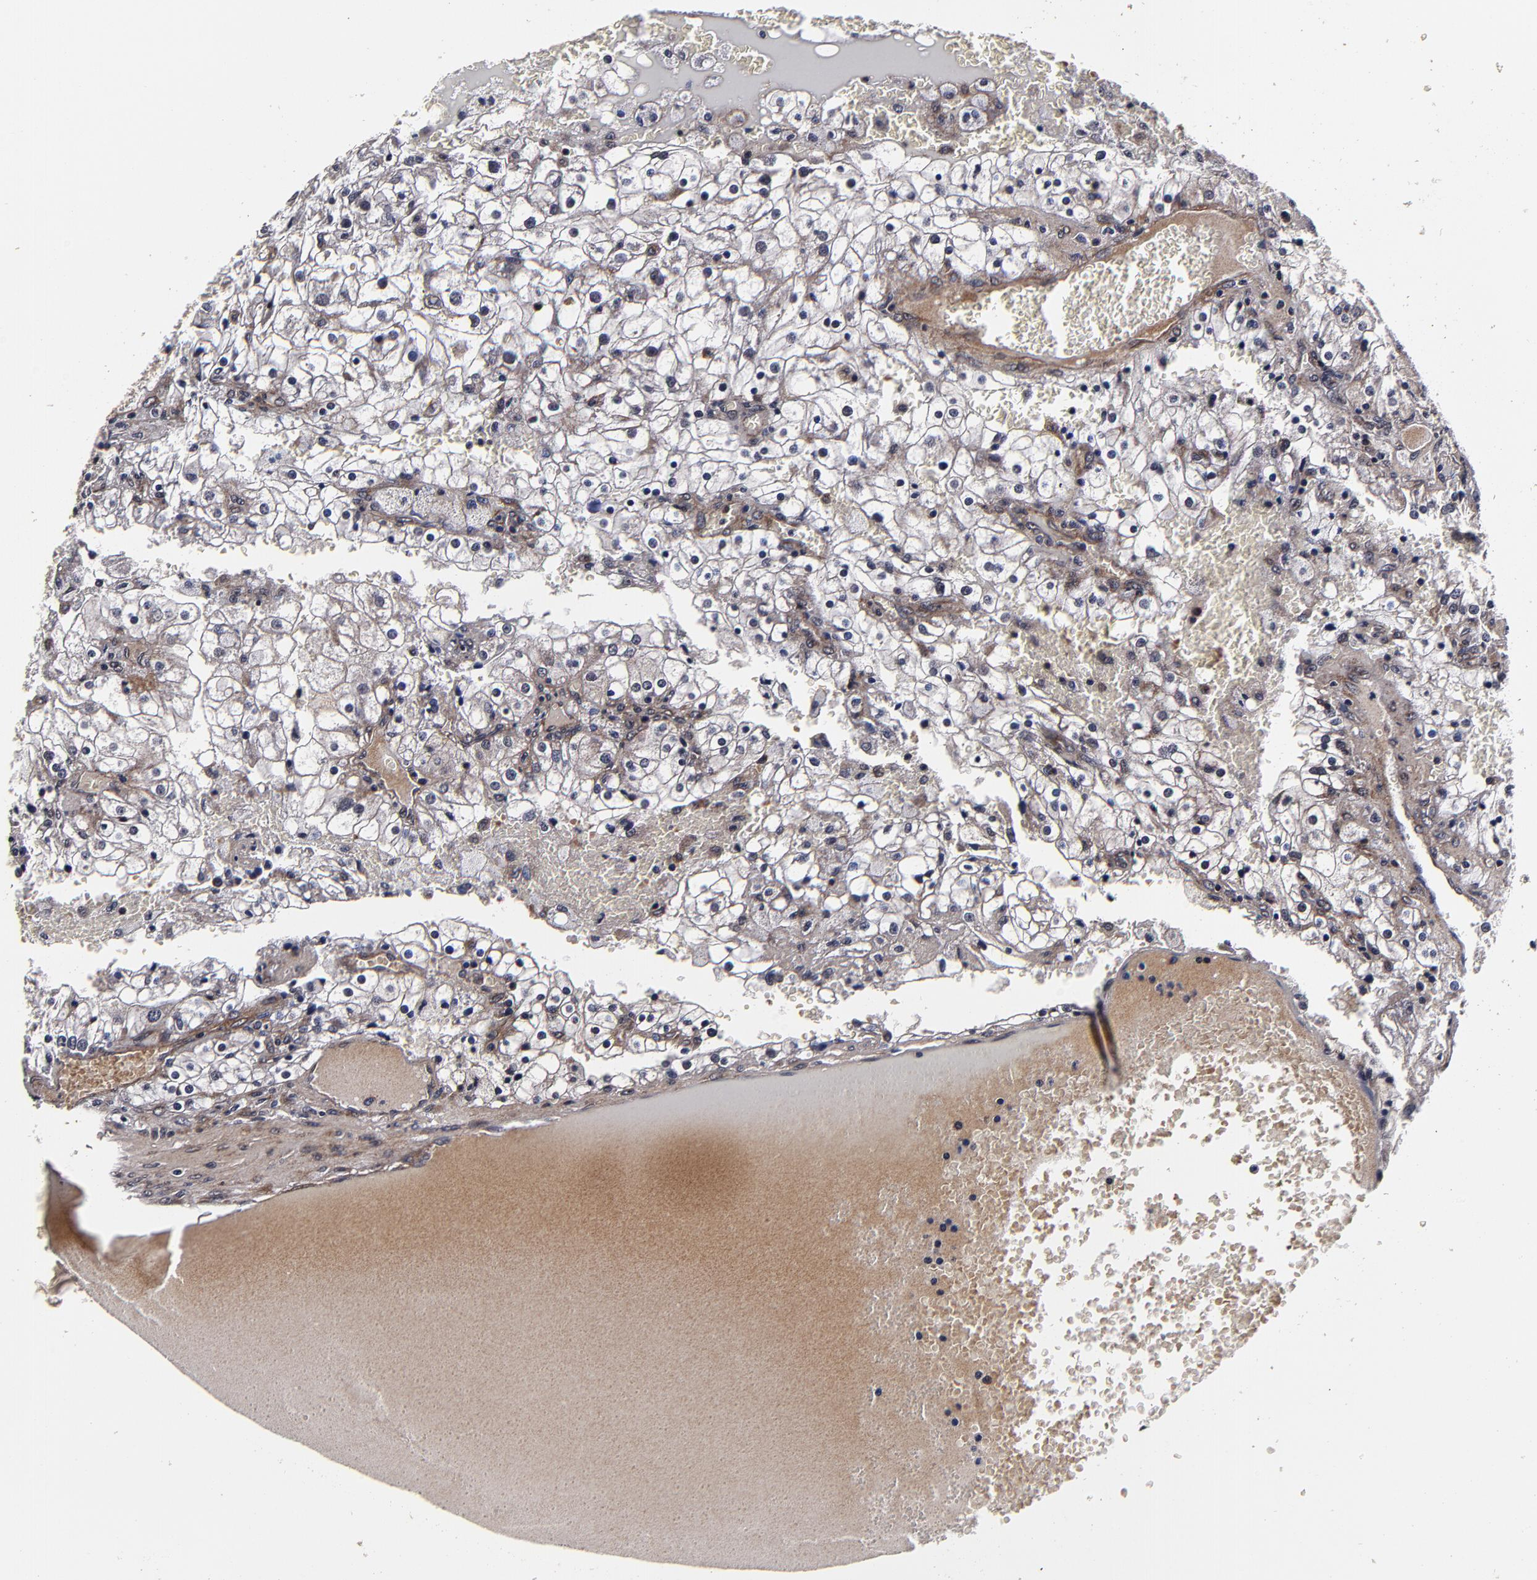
{"staining": {"intensity": "moderate", "quantity": "25%-75%", "location": "cytoplasmic/membranous"}, "tissue": "renal cancer", "cell_type": "Tumor cells", "image_type": "cancer", "snomed": [{"axis": "morphology", "description": "Adenocarcinoma, NOS"}, {"axis": "topography", "description": "Kidney"}], "caption": "Approximately 25%-75% of tumor cells in renal cancer (adenocarcinoma) demonstrate moderate cytoplasmic/membranous protein expression as visualized by brown immunohistochemical staining.", "gene": "MMP15", "patient": {"sex": "female", "age": 74}}